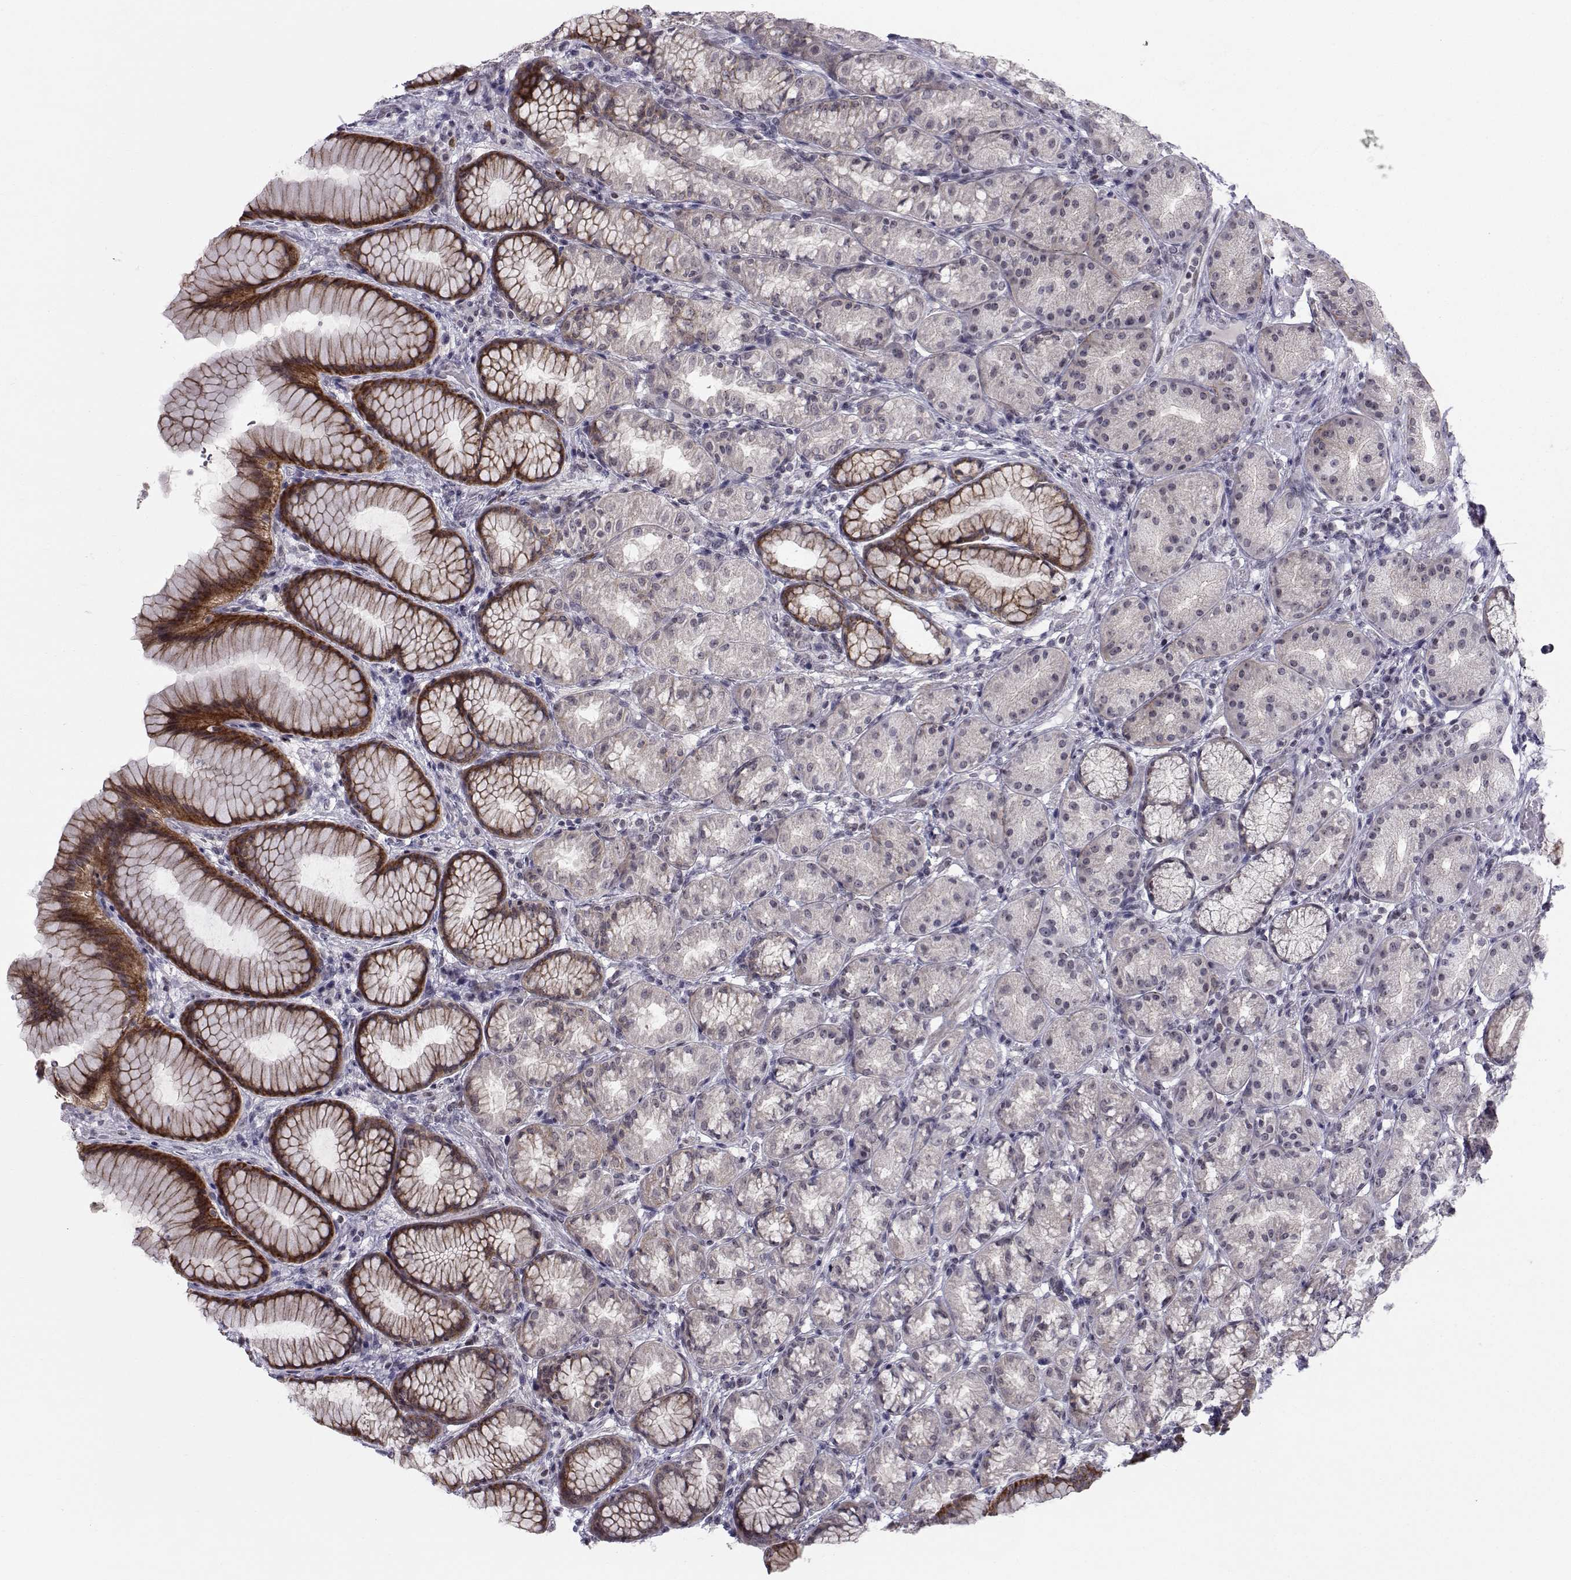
{"staining": {"intensity": "moderate", "quantity": "25%-75%", "location": "cytoplasmic/membranous"}, "tissue": "stomach", "cell_type": "Glandular cells", "image_type": "normal", "snomed": [{"axis": "morphology", "description": "Normal tissue, NOS"}, {"axis": "morphology", "description": "Adenocarcinoma, NOS"}, {"axis": "topography", "description": "Stomach"}], "caption": "Immunohistochemistry staining of normal stomach, which shows medium levels of moderate cytoplasmic/membranous staining in approximately 25%-75% of glandular cells indicating moderate cytoplasmic/membranous protein positivity. The staining was performed using DAB (3,3'-diaminobenzidine) (brown) for protein detection and nuclei were counterstained in hematoxylin (blue).", "gene": "MARCHF4", "patient": {"sex": "female", "age": 79}}